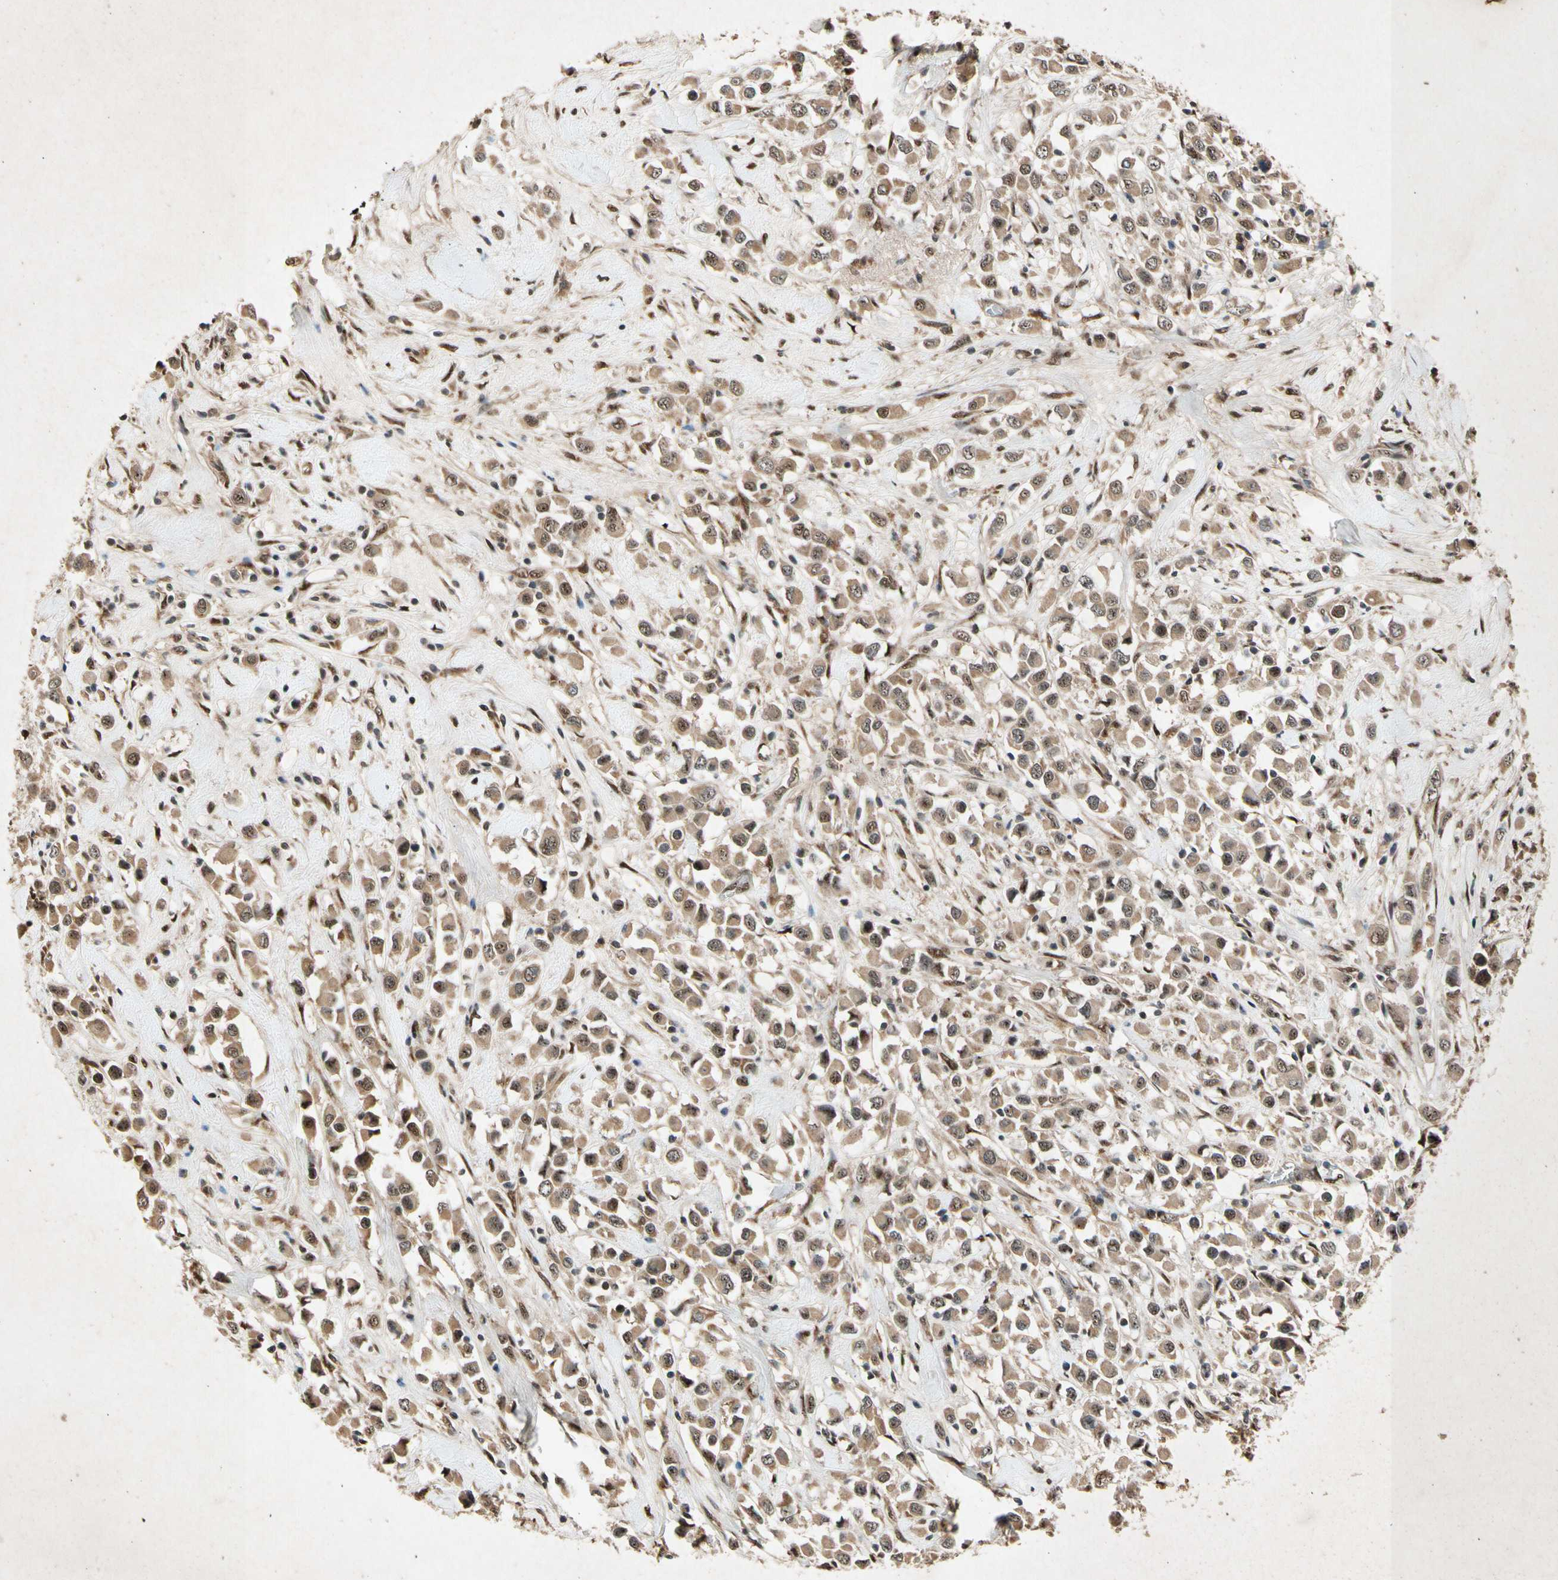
{"staining": {"intensity": "moderate", "quantity": ">75%", "location": "cytoplasmic/membranous,nuclear"}, "tissue": "breast cancer", "cell_type": "Tumor cells", "image_type": "cancer", "snomed": [{"axis": "morphology", "description": "Duct carcinoma"}, {"axis": "topography", "description": "Breast"}], "caption": "An image of human breast intraductal carcinoma stained for a protein displays moderate cytoplasmic/membranous and nuclear brown staining in tumor cells.", "gene": "PML", "patient": {"sex": "female", "age": 61}}